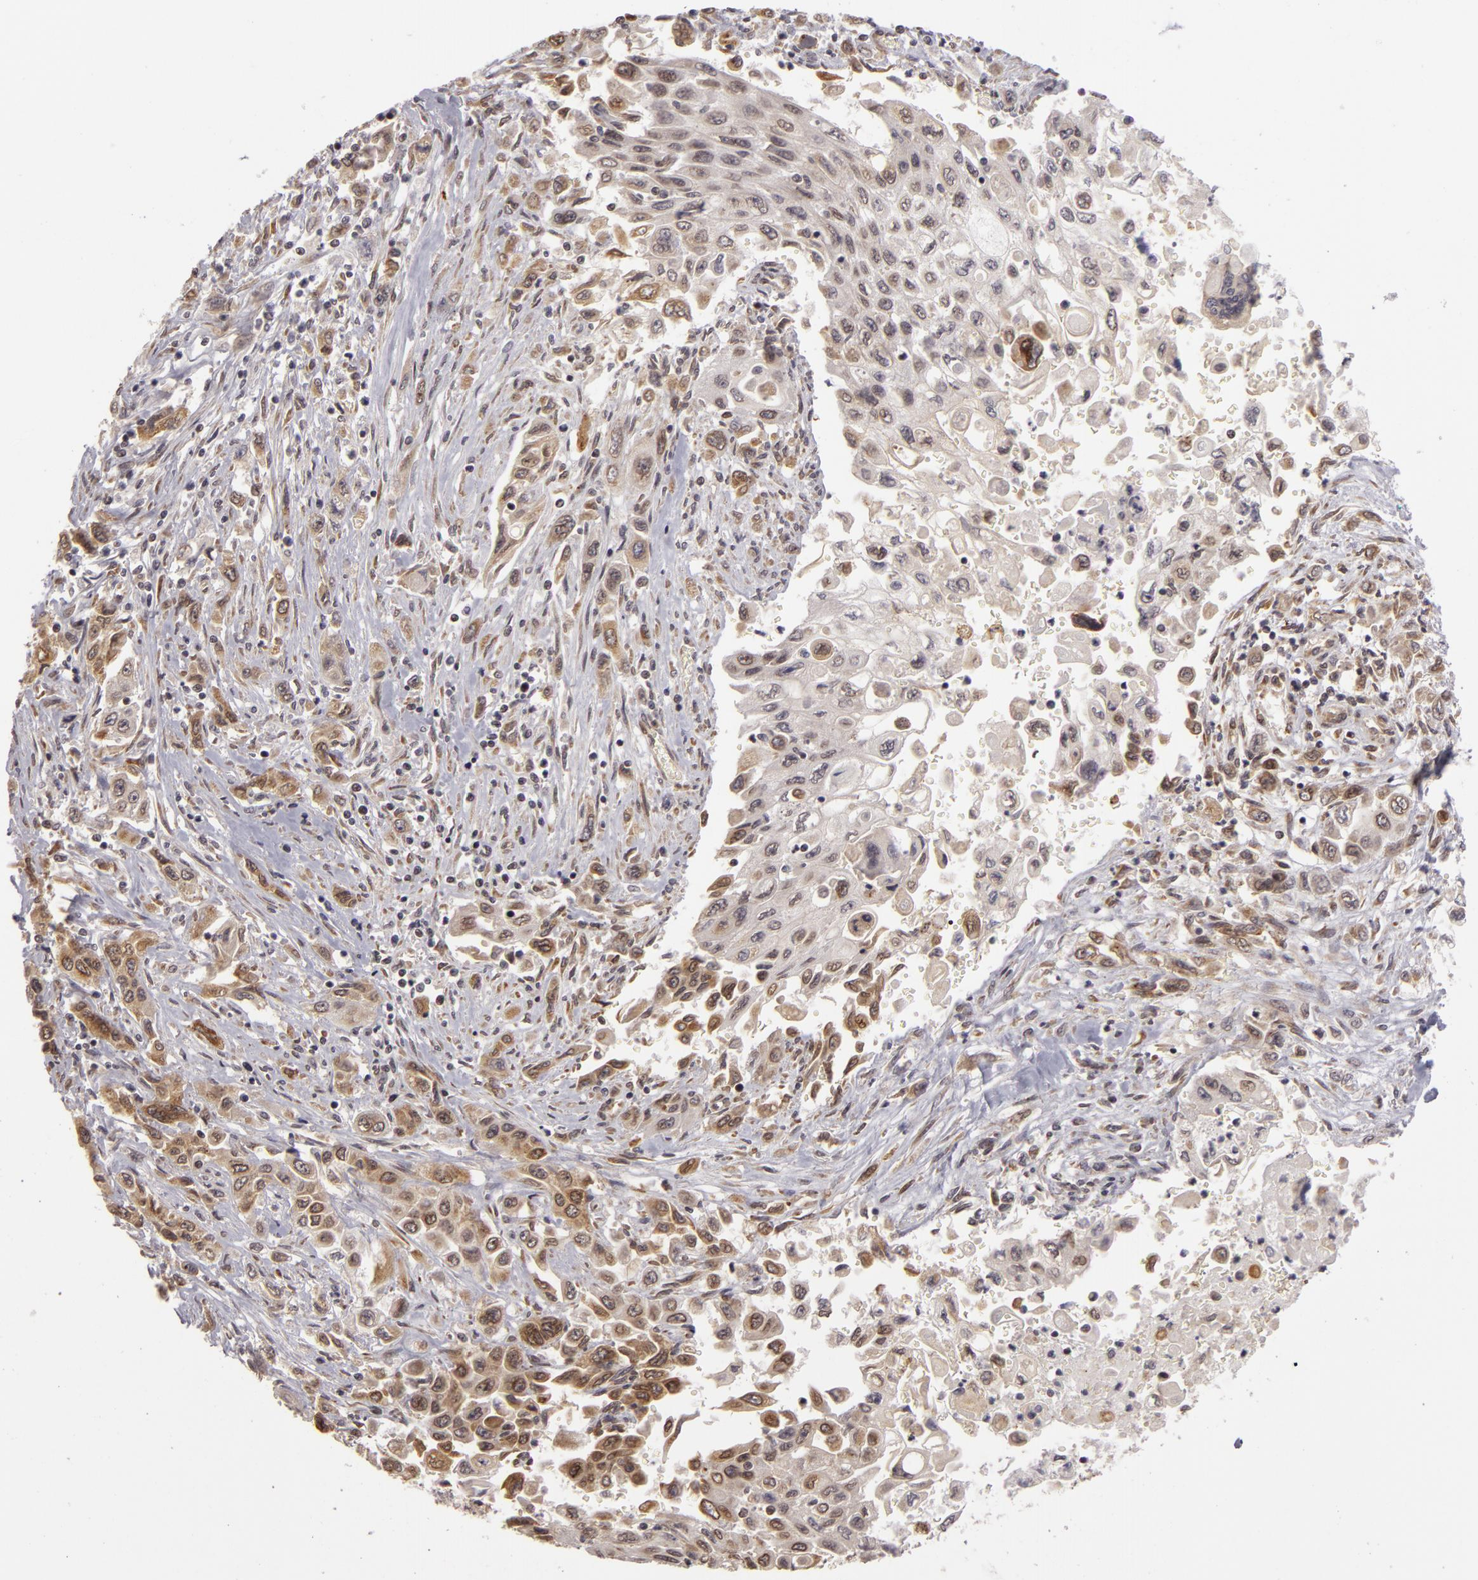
{"staining": {"intensity": "weak", "quantity": "25%-75%", "location": "cytoplasmic/membranous,nuclear"}, "tissue": "pancreatic cancer", "cell_type": "Tumor cells", "image_type": "cancer", "snomed": [{"axis": "morphology", "description": "Adenocarcinoma, NOS"}, {"axis": "topography", "description": "Pancreas"}], "caption": "DAB immunohistochemical staining of human pancreatic cancer displays weak cytoplasmic/membranous and nuclear protein expression in about 25%-75% of tumor cells. The staining was performed using DAB, with brown indicating positive protein expression. Nuclei are stained blue with hematoxylin.", "gene": "ZNF133", "patient": {"sex": "male", "age": 70}}